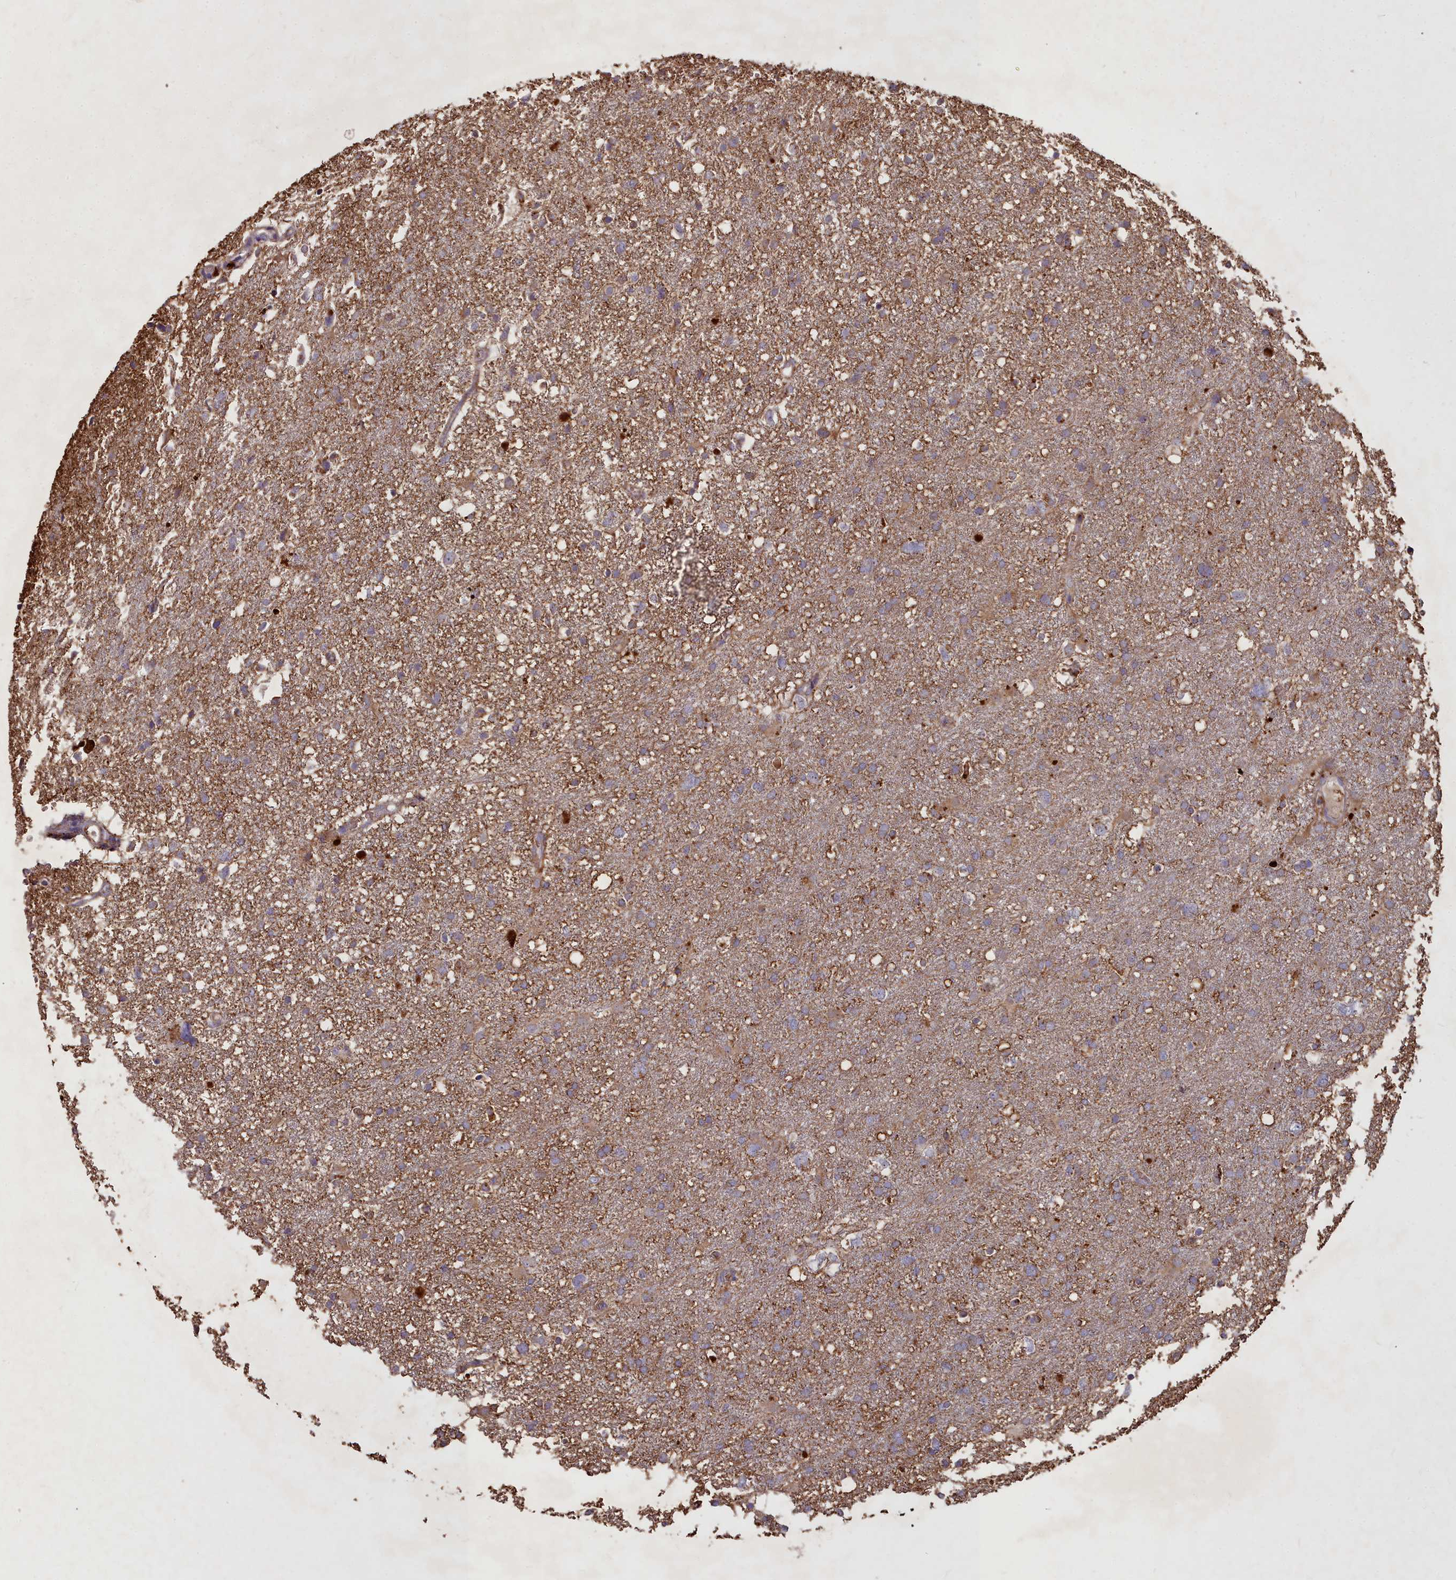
{"staining": {"intensity": "weak", "quantity": "25%-75%", "location": "cytoplasmic/membranous"}, "tissue": "glioma", "cell_type": "Tumor cells", "image_type": "cancer", "snomed": [{"axis": "morphology", "description": "Glioma, malignant, High grade"}, {"axis": "topography", "description": "Brain"}], "caption": "Malignant high-grade glioma stained with IHC displays weak cytoplasmic/membranous positivity in approximately 25%-75% of tumor cells. The protein of interest is stained brown, and the nuclei are stained in blue (DAB (3,3'-diaminobenzidine) IHC with brightfield microscopy, high magnification).", "gene": "COX11", "patient": {"sex": "male", "age": 61}}